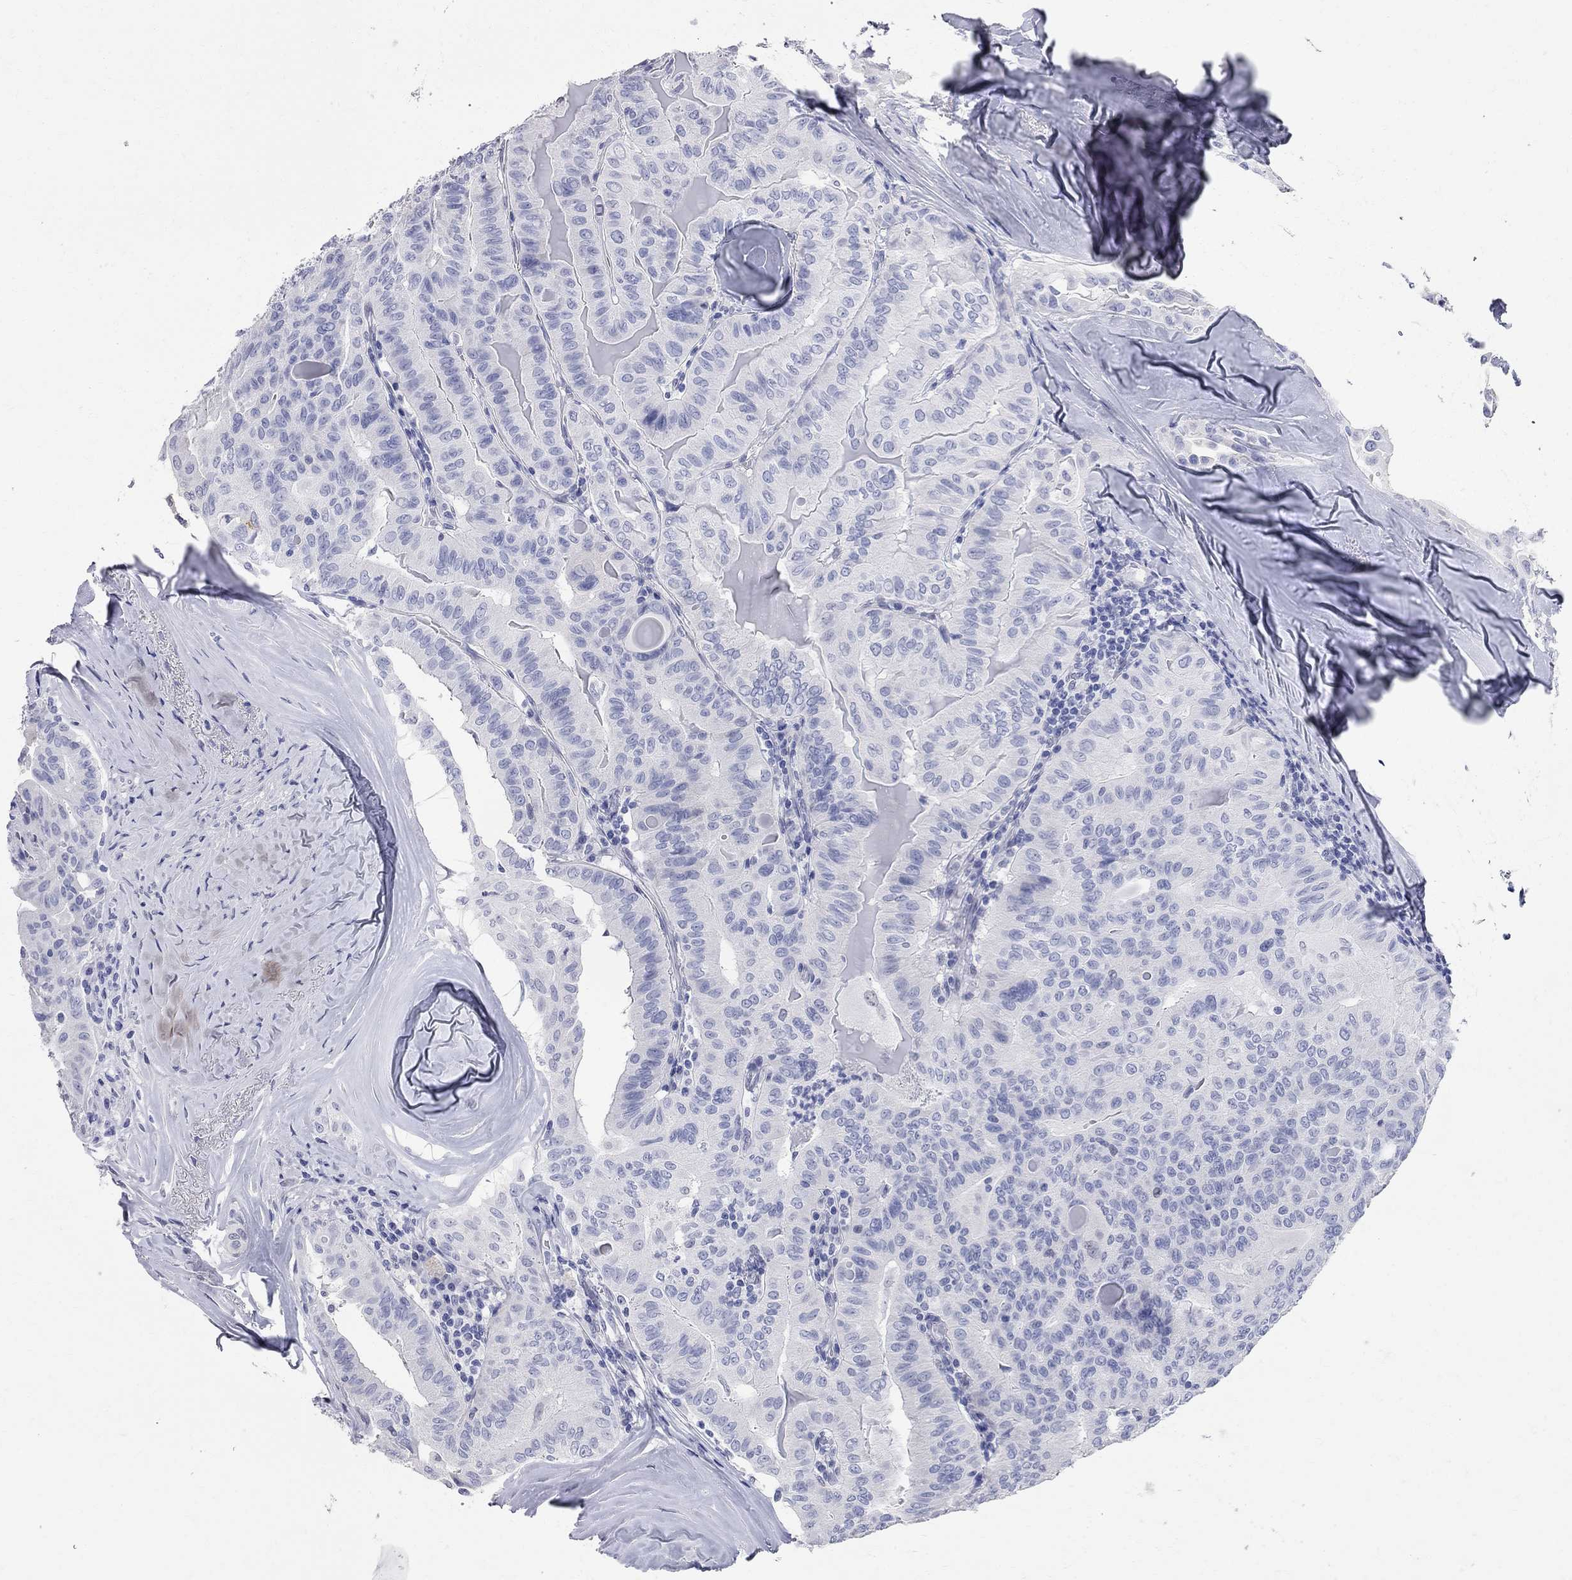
{"staining": {"intensity": "negative", "quantity": "none", "location": "none"}, "tissue": "thyroid cancer", "cell_type": "Tumor cells", "image_type": "cancer", "snomed": [{"axis": "morphology", "description": "Papillary adenocarcinoma, NOS"}, {"axis": "topography", "description": "Thyroid gland"}], "caption": "High magnification brightfield microscopy of thyroid papillary adenocarcinoma stained with DAB (brown) and counterstained with hematoxylin (blue): tumor cells show no significant staining.", "gene": "BPIFB1", "patient": {"sex": "female", "age": 68}}